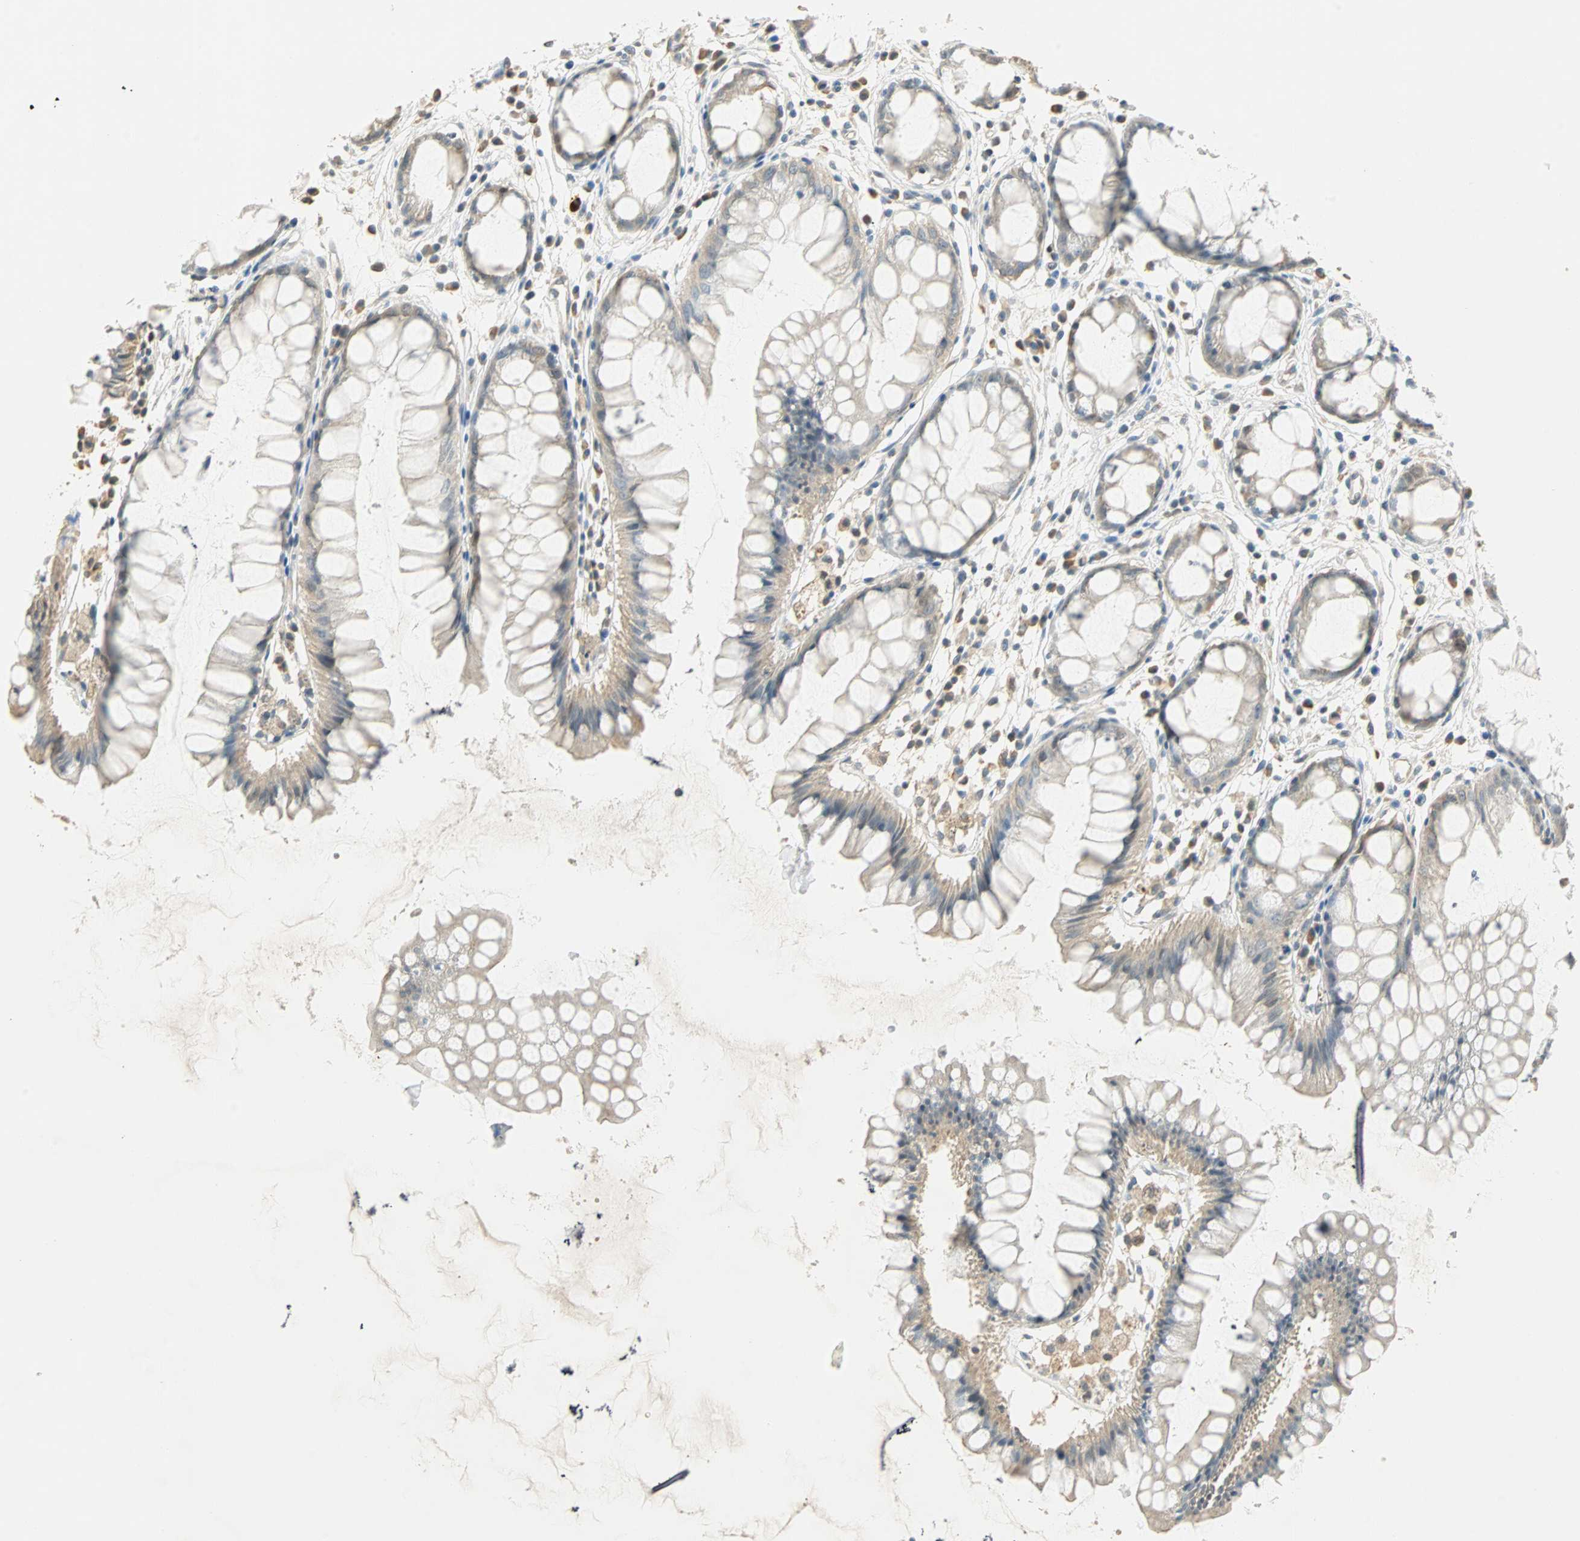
{"staining": {"intensity": "weak", "quantity": ">75%", "location": "cytoplasmic/membranous"}, "tissue": "rectum", "cell_type": "Glandular cells", "image_type": "normal", "snomed": [{"axis": "morphology", "description": "Normal tissue, NOS"}, {"axis": "morphology", "description": "Adenocarcinoma, NOS"}, {"axis": "topography", "description": "Rectum"}], "caption": "A low amount of weak cytoplasmic/membranous expression is identified in about >75% of glandular cells in unremarkable rectum. (DAB (3,3'-diaminobenzidine) IHC, brown staining for protein, blue staining for nuclei).", "gene": "RAD18", "patient": {"sex": "female", "age": 65}}